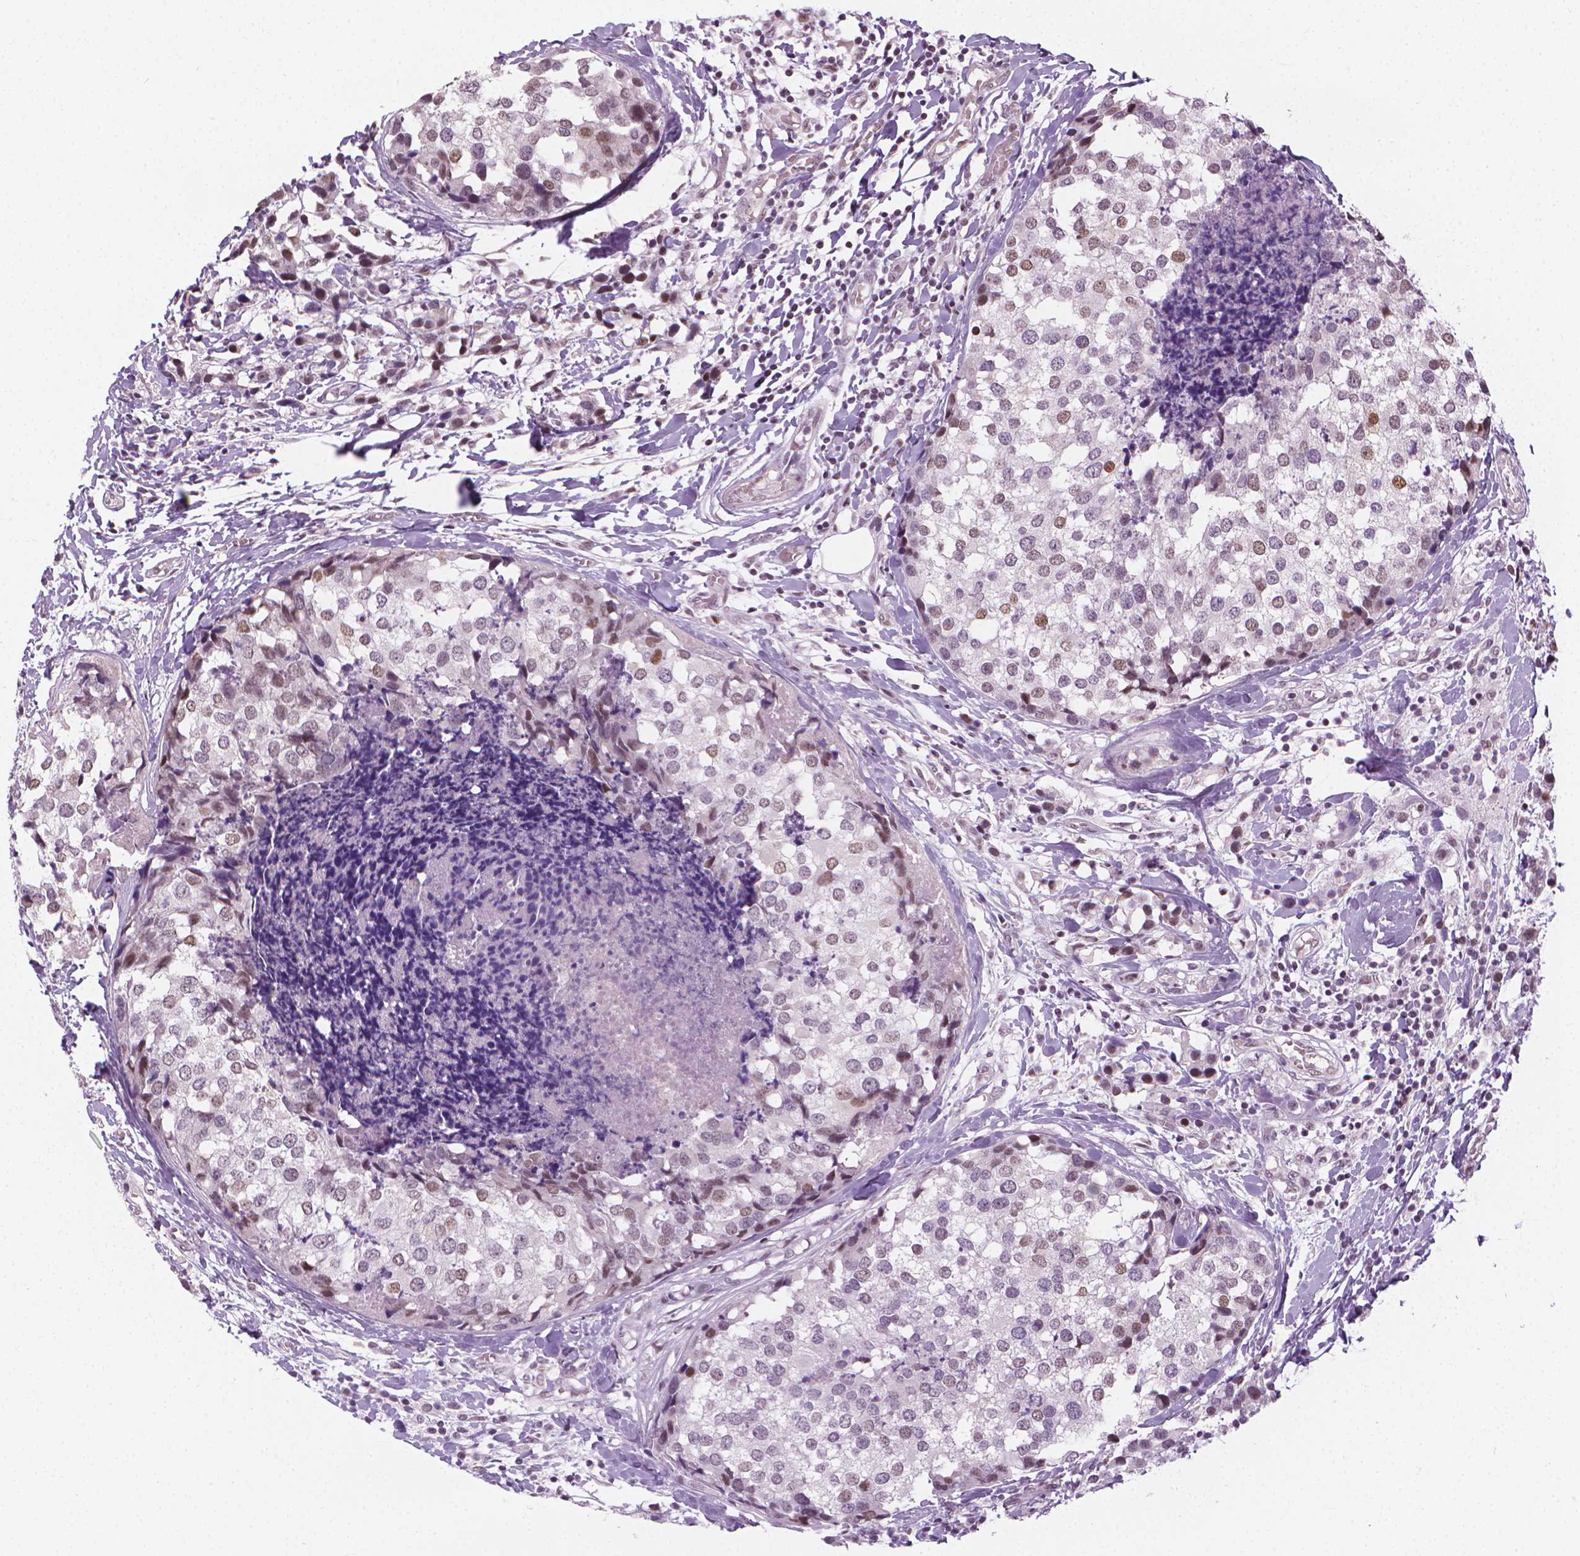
{"staining": {"intensity": "weak", "quantity": "25%-75%", "location": "nuclear"}, "tissue": "breast cancer", "cell_type": "Tumor cells", "image_type": "cancer", "snomed": [{"axis": "morphology", "description": "Lobular carcinoma"}, {"axis": "topography", "description": "Breast"}], "caption": "Protein staining by immunohistochemistry reveals weak nuclear staining in approximately 25%-75% of tumor cells in breast cancer. (DAB (3,3'-diaminobenzidine) IHC, brown staining for protein, blue staining for nuclei).", "gene": "CDKN1C", "patient": {"sex": "female", "age": 59}}